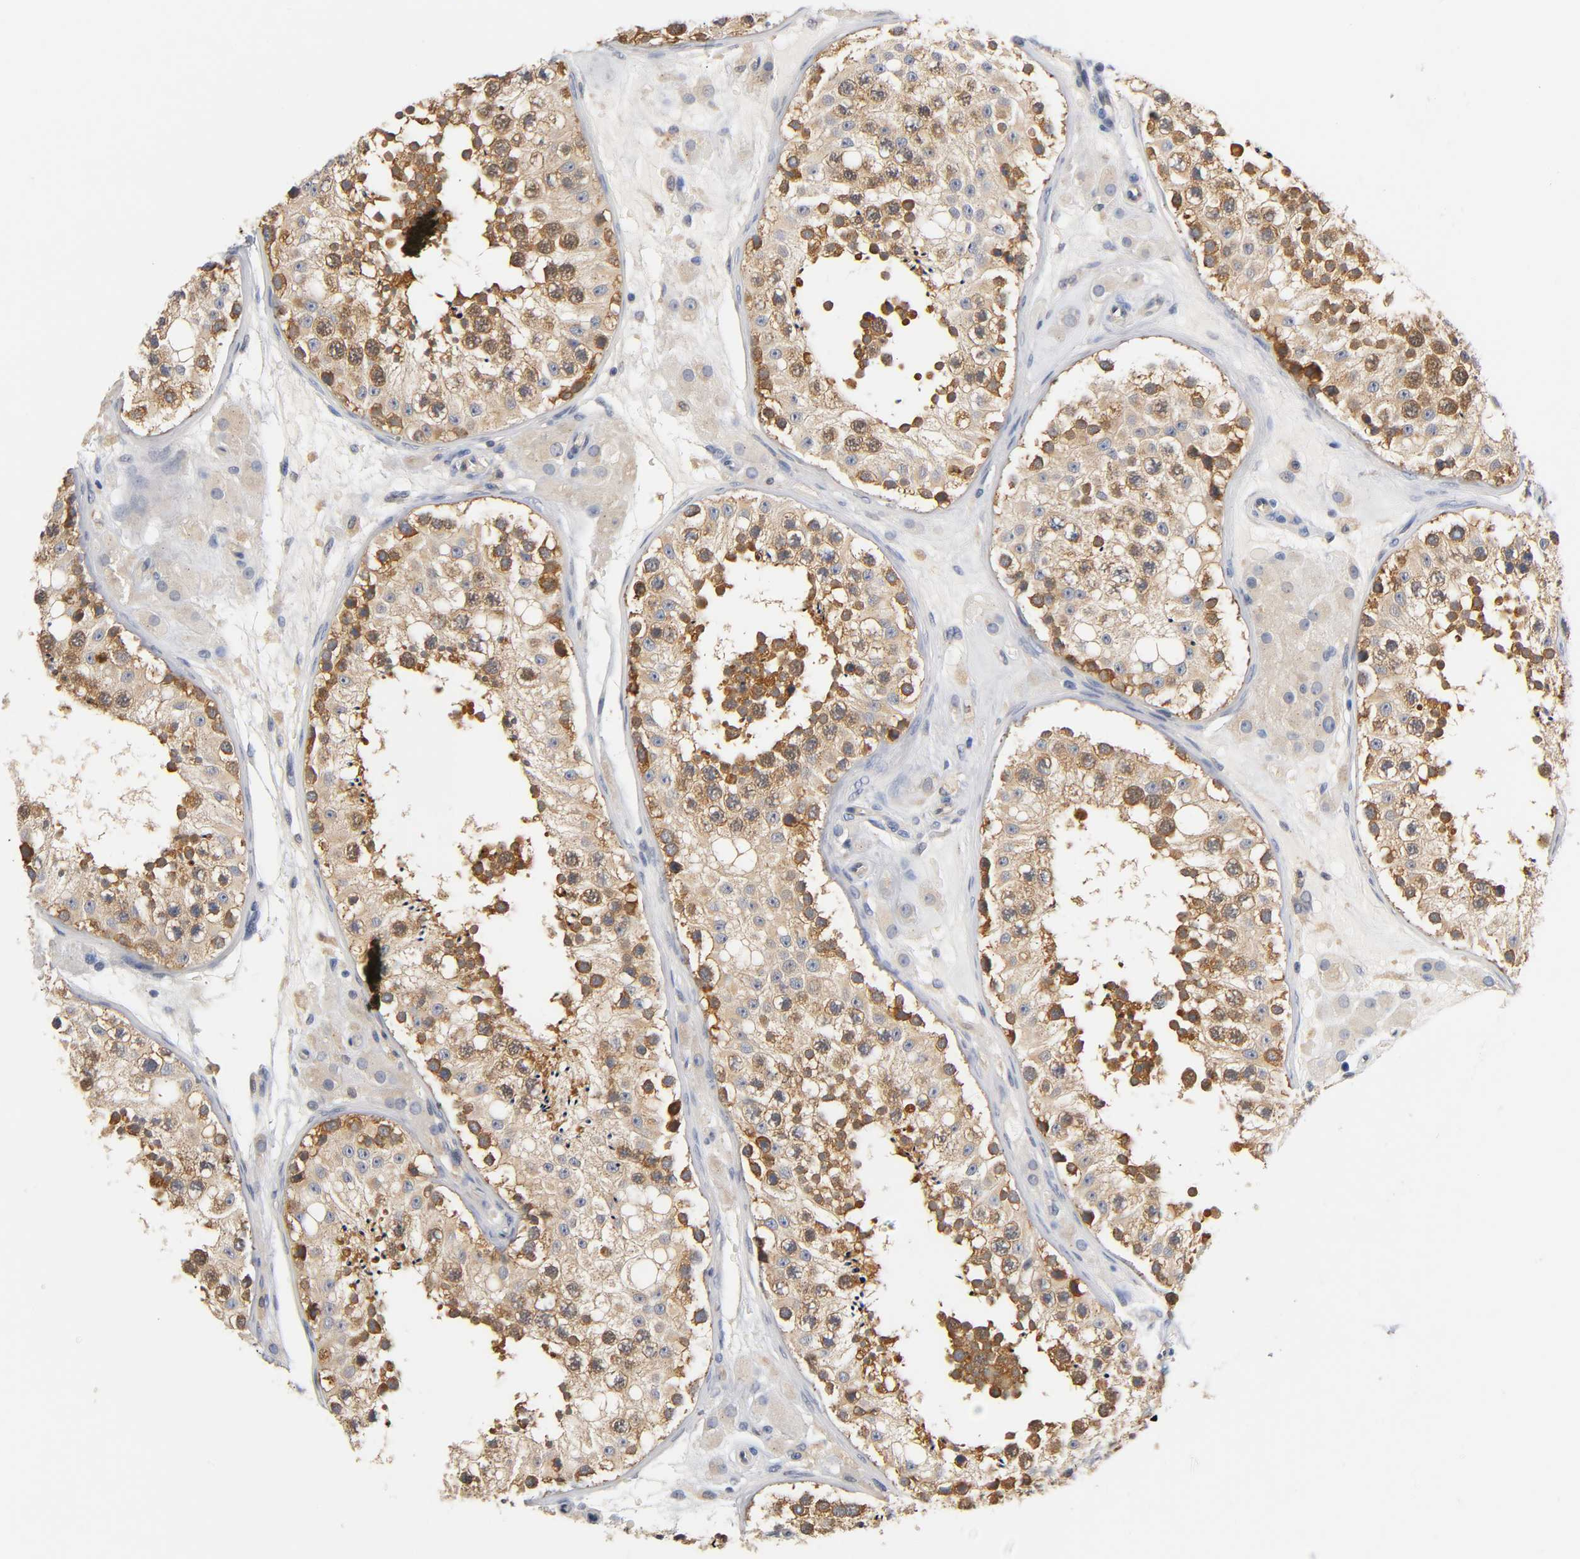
{"staining": {"intensity": "moderate", "quantity": ">75%", "location": "cytoplasmic/membranous"}, "tissue": "testis", "cell_type": "Cells in seminiferous ducts", "image_type": "normal", "snomed": [{"axis": "morphology", "description": "Normal tissue, NOS"}, {"axis": "topography", "description": "Testis"}], "caption": "Protein expression analysis of normal testis demonstrates moderate cytoplasmic/membranous staining in approximately >75% of cells in seminiferous ducts.", "gene": "FYN", "patient": {"sex": "male", "age": 26}}